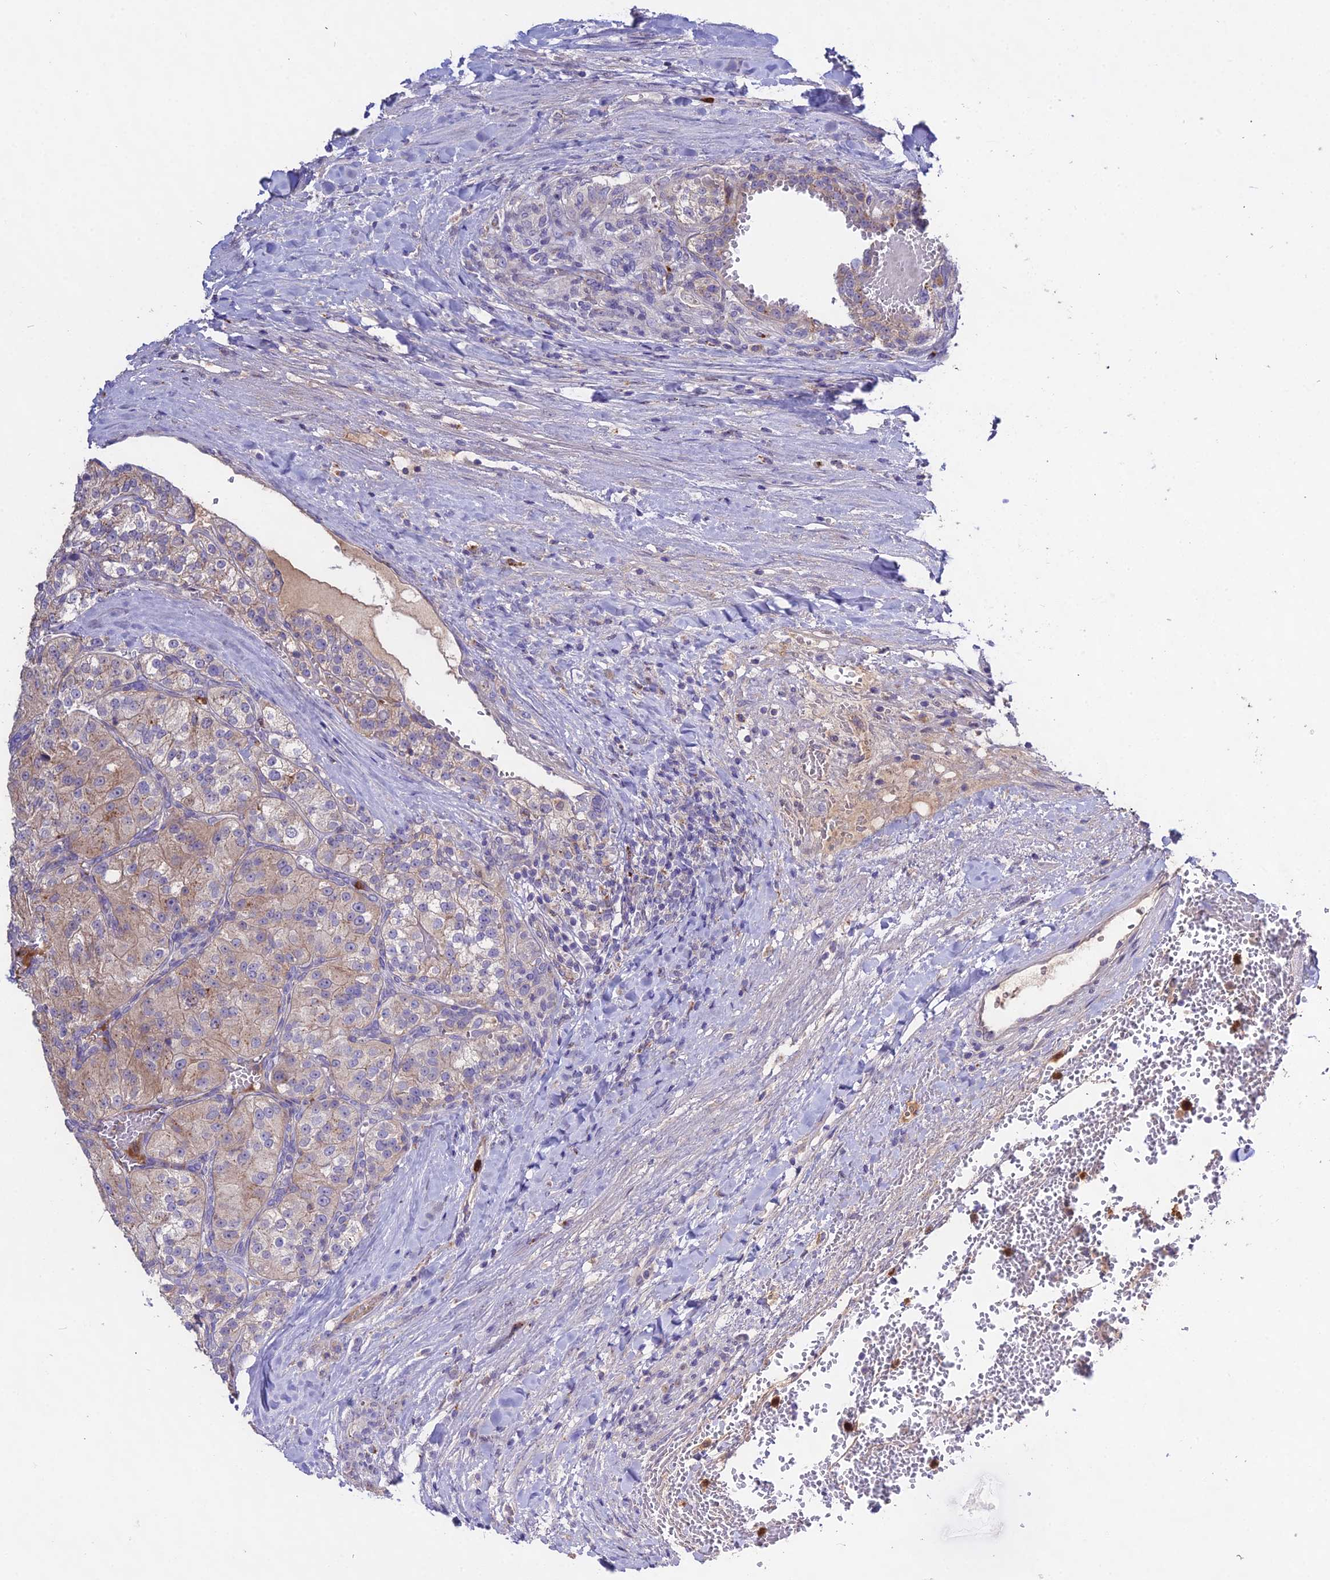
{"staining": {"intensity": "weak", "quantity": "25%-75%", "location": "cytoplasmic/membranous"}, "tissue": "renal cancer", "cell_type": "Tumor cells", "image_type": "cancer", "snomed": [{"axis": "morphology", "description": "Adenocarcinoma, NOS"}, {"axis": "topography", "description": "Kidney"}], "caption": "Immunohistochemical staining of adenocarcinoma (renal) exhibits low levels of weak cytoplasmic/membranous positivity in about 25%-75% of tumor cells.", "gene": "EID2", "patient": {"sex": "female", "age": 63}}